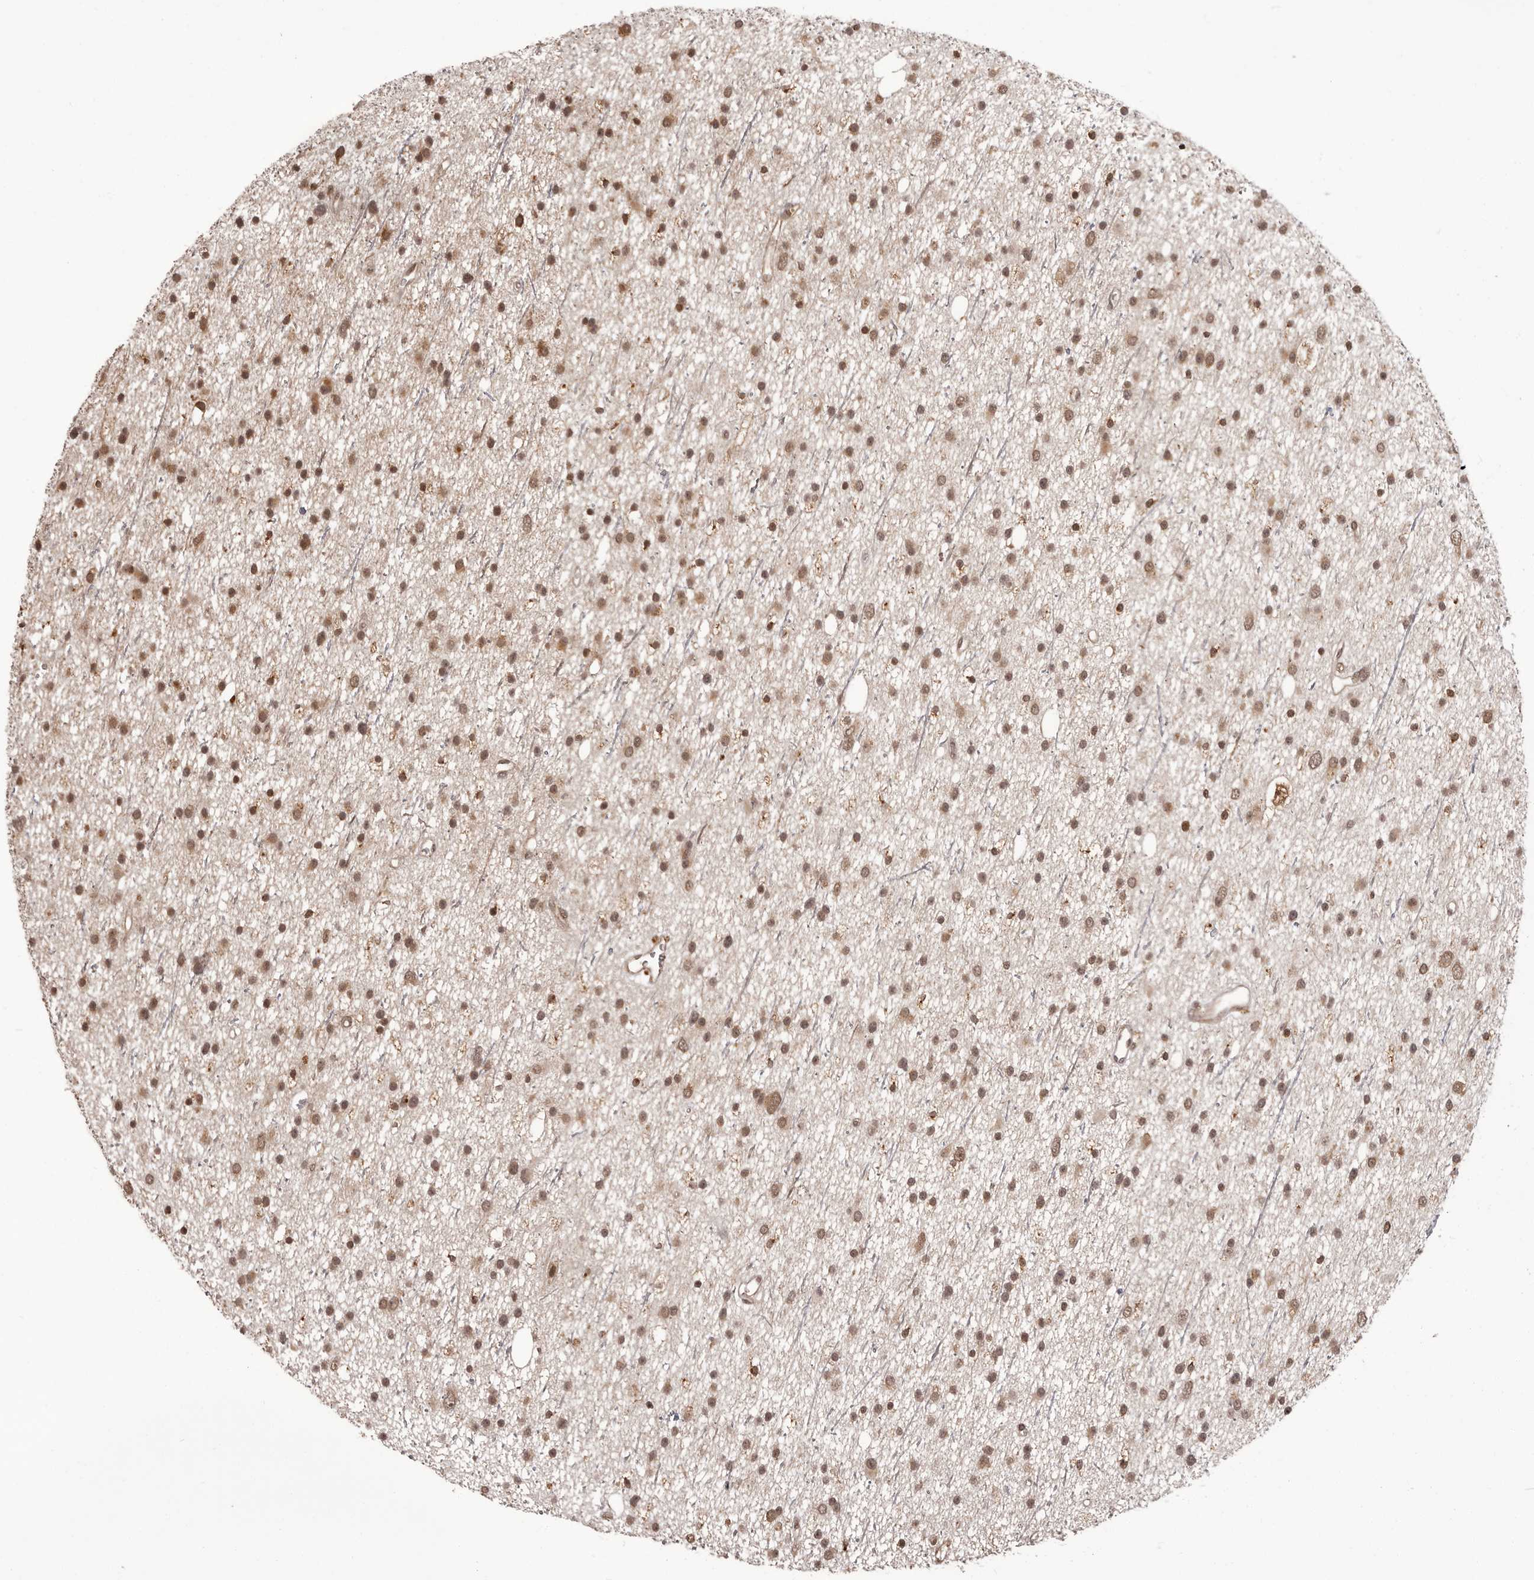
{"staining": {"intensity": "moderate", "quantity": ">75%", "location": "cytoplasmic/membranous,nuclear"}, "tissue": "glioma", "cell_type": "Tumor cells", "image_type": "cancer", "snomed": [{"axis": "morphology", "description": "Glioma, malignant, Low grade"}, {"axis": "topography", "description": "Cerebral cortex"}], "caption": "This photomicrograph exhibits immunohistochemistry staining of human malignant low-grade glioma, with medium moderate cytoplasmic/membranous and nuclear positivity in approximately >75% of tumor cells.", "gene": "IL32", "patient": {"sex": "female", "age": 39}}